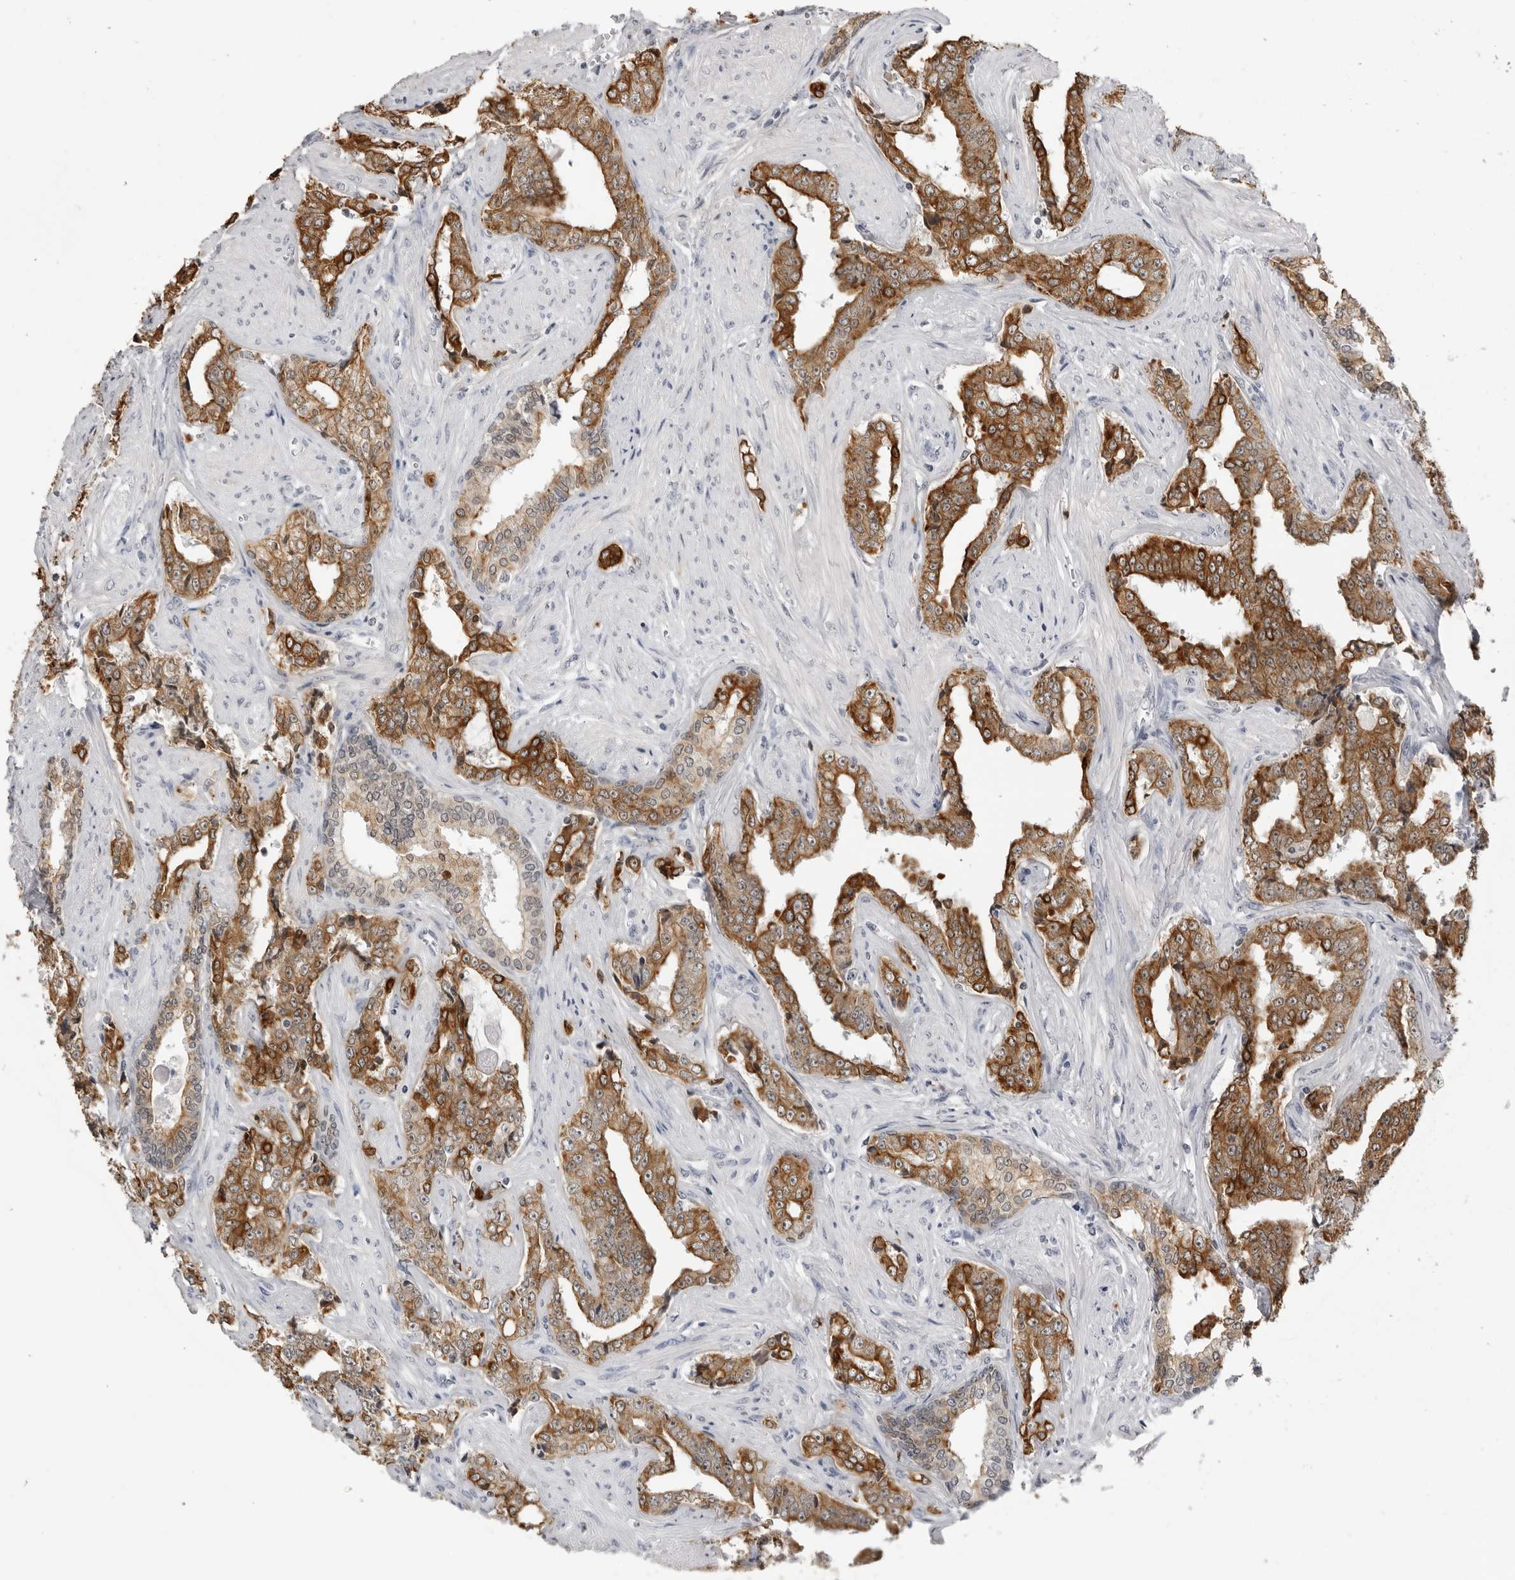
{"staining": {"intensity": "moderate", "quantity": ">75%", "location": "cytoplasmic/membranous"}, "tissue": "prostate cancer", "cell_type": "Tumor cells", "image_type": "cancer", "snomed": [{"axis": "morphology", "description": "Adenocarcinoma, High grade"}, {"axis": "topography", "description": "Prostate"}], "caption": "A photomicrograph of human adenocarcinoma (high-grade) (prostate) stained for a protein displays moderate cytoplasmic/membranous brown staining in tumor cells.", "gene": "SERPINF2", "patient": {"sex": "male", "age": 71}}